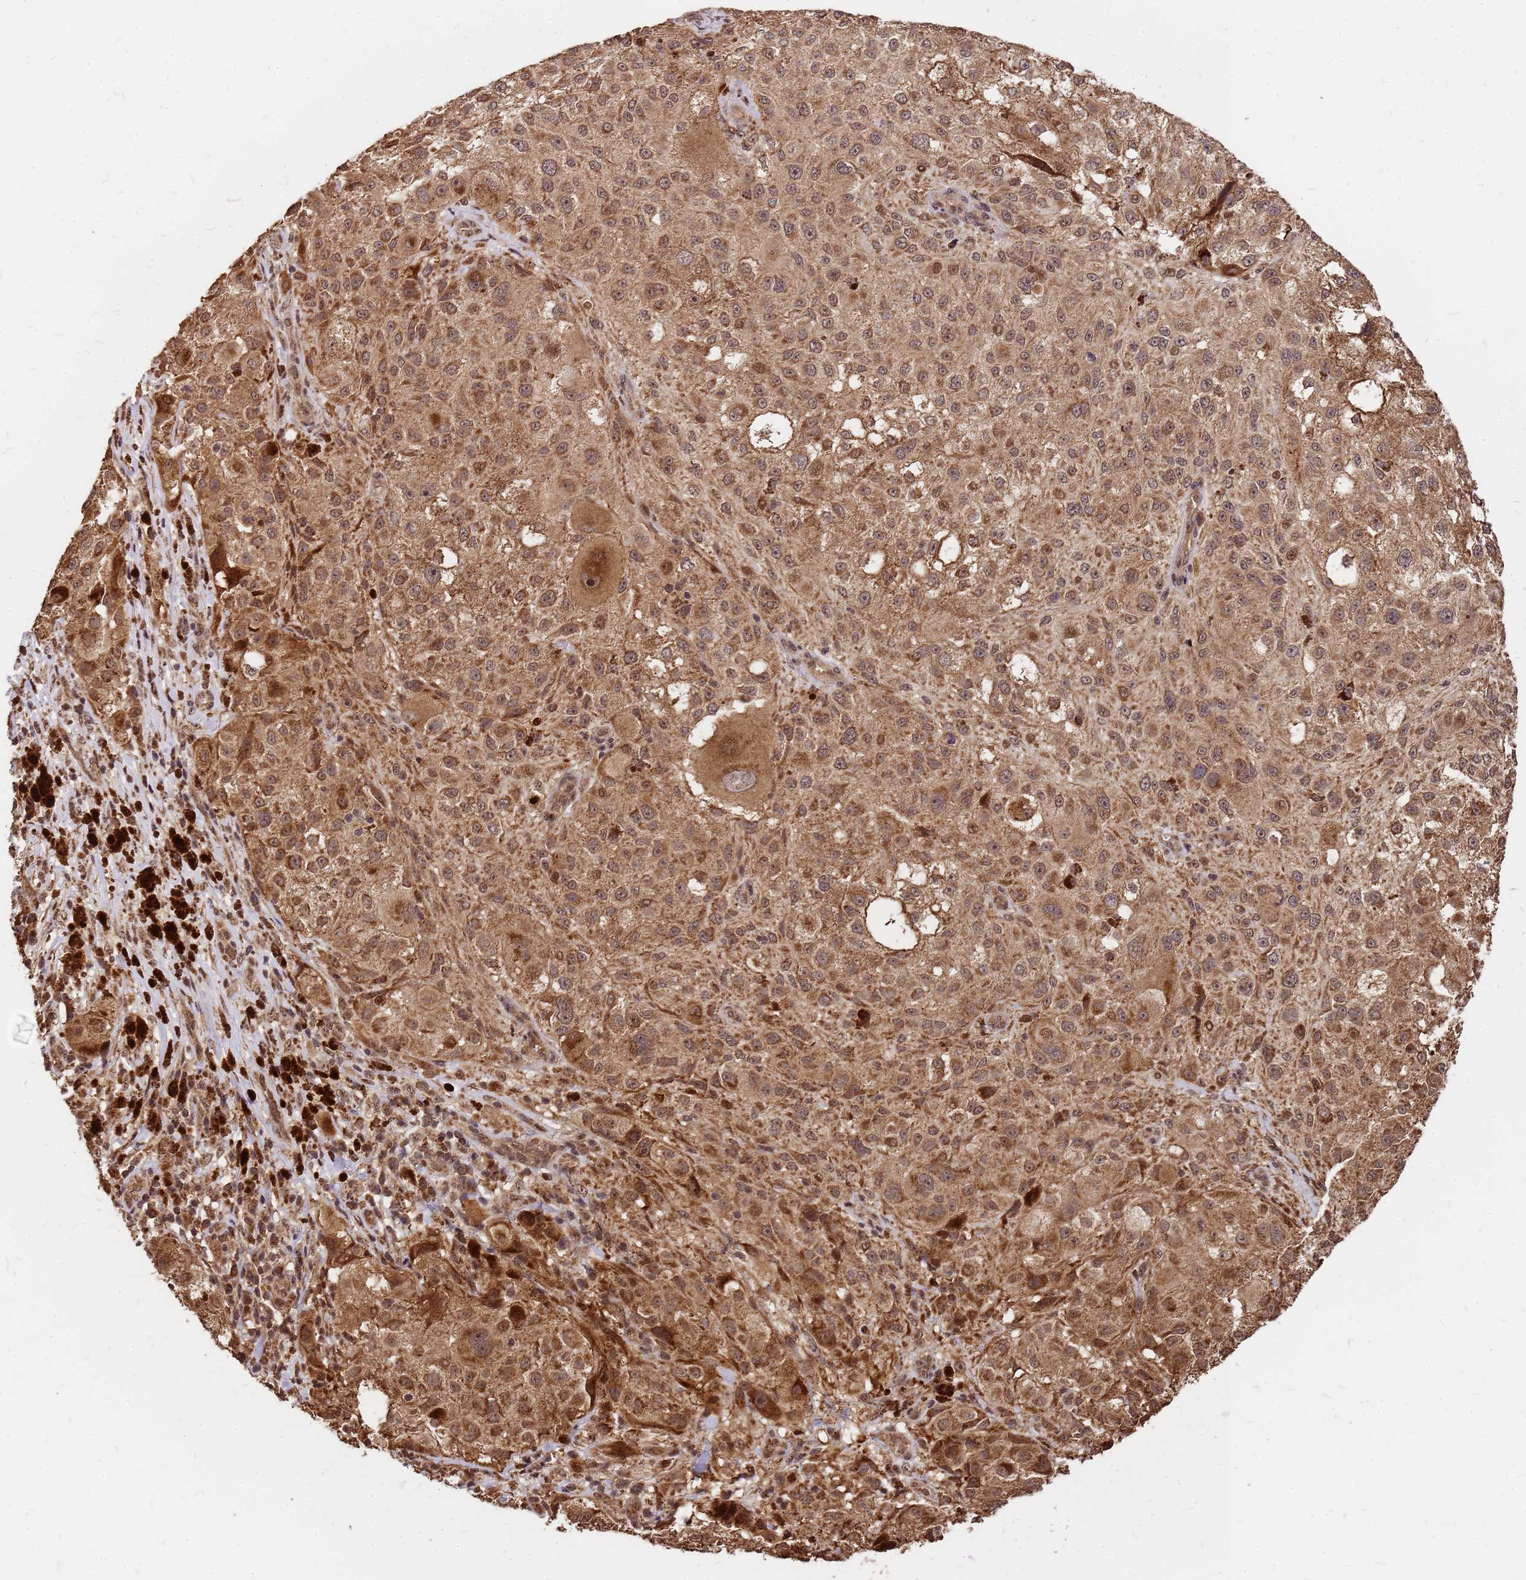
{"staining": {"intensity": "moderate", "quantity": ">75%", "location": "cytoplasmic/membranous"}, "tissue": "melanoma", "cell_type": "Tumor cells", "image_type": "cancer", "snomed": [{"axis": "morphology", "description": "Necrosis, NOS"}, {"axis": "morphology", "description": "Malignant melanoma, NOS"}, {"axis": "topography", "description": "Skin"}], "caption": "This photomicrograph reveals melanoma stained with immunohistochemistry to label a protein in brown. The cytoplasmic/membranous of tumor cells show moderate positivity for the protein. Nuclei are counter-stained blue.", "gene": "GPATCH8", "patient": {"sex": "female", "age": 87}}